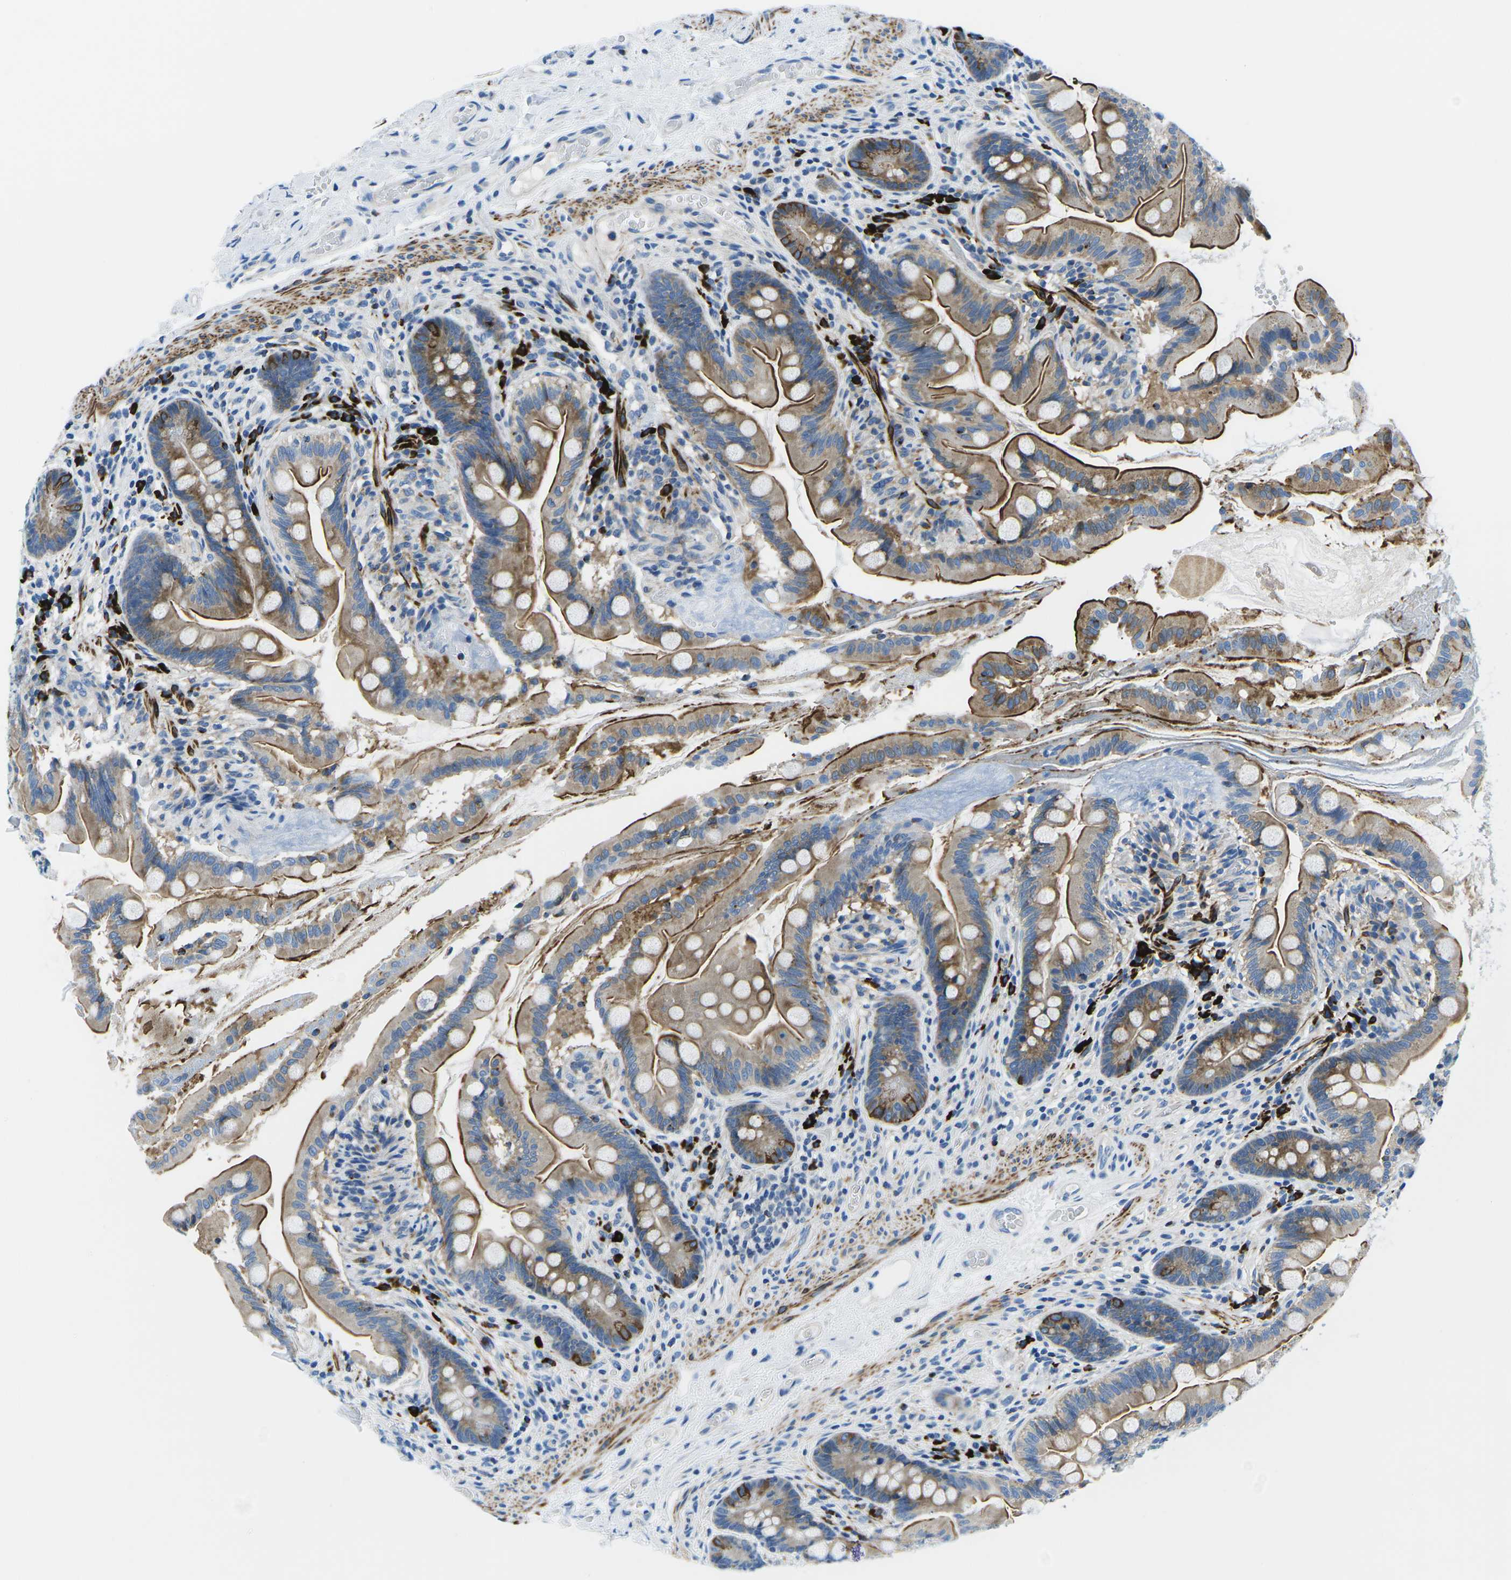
{"staining": {"intensity": "strong", "quantity": ">75%", "location": "cytoplasmic/membranous"}, "tissue": "small intestine", "cell_type": "Glandular cells", "image_type": "normal", "snomed": [{"axis": "morphology", "description": "Normal tissue, NOS"}, {"axis": "topography", "description": "Small intestine"}], "caption": "This photomicrograph shows immunohistochemistry staining of benign human small intestine, with high strong cytoplasmic/membranous staining in approximately >75% of glandular cells.", "gene": "MC4R", "patient": {"sex": "female", "age": 56}}